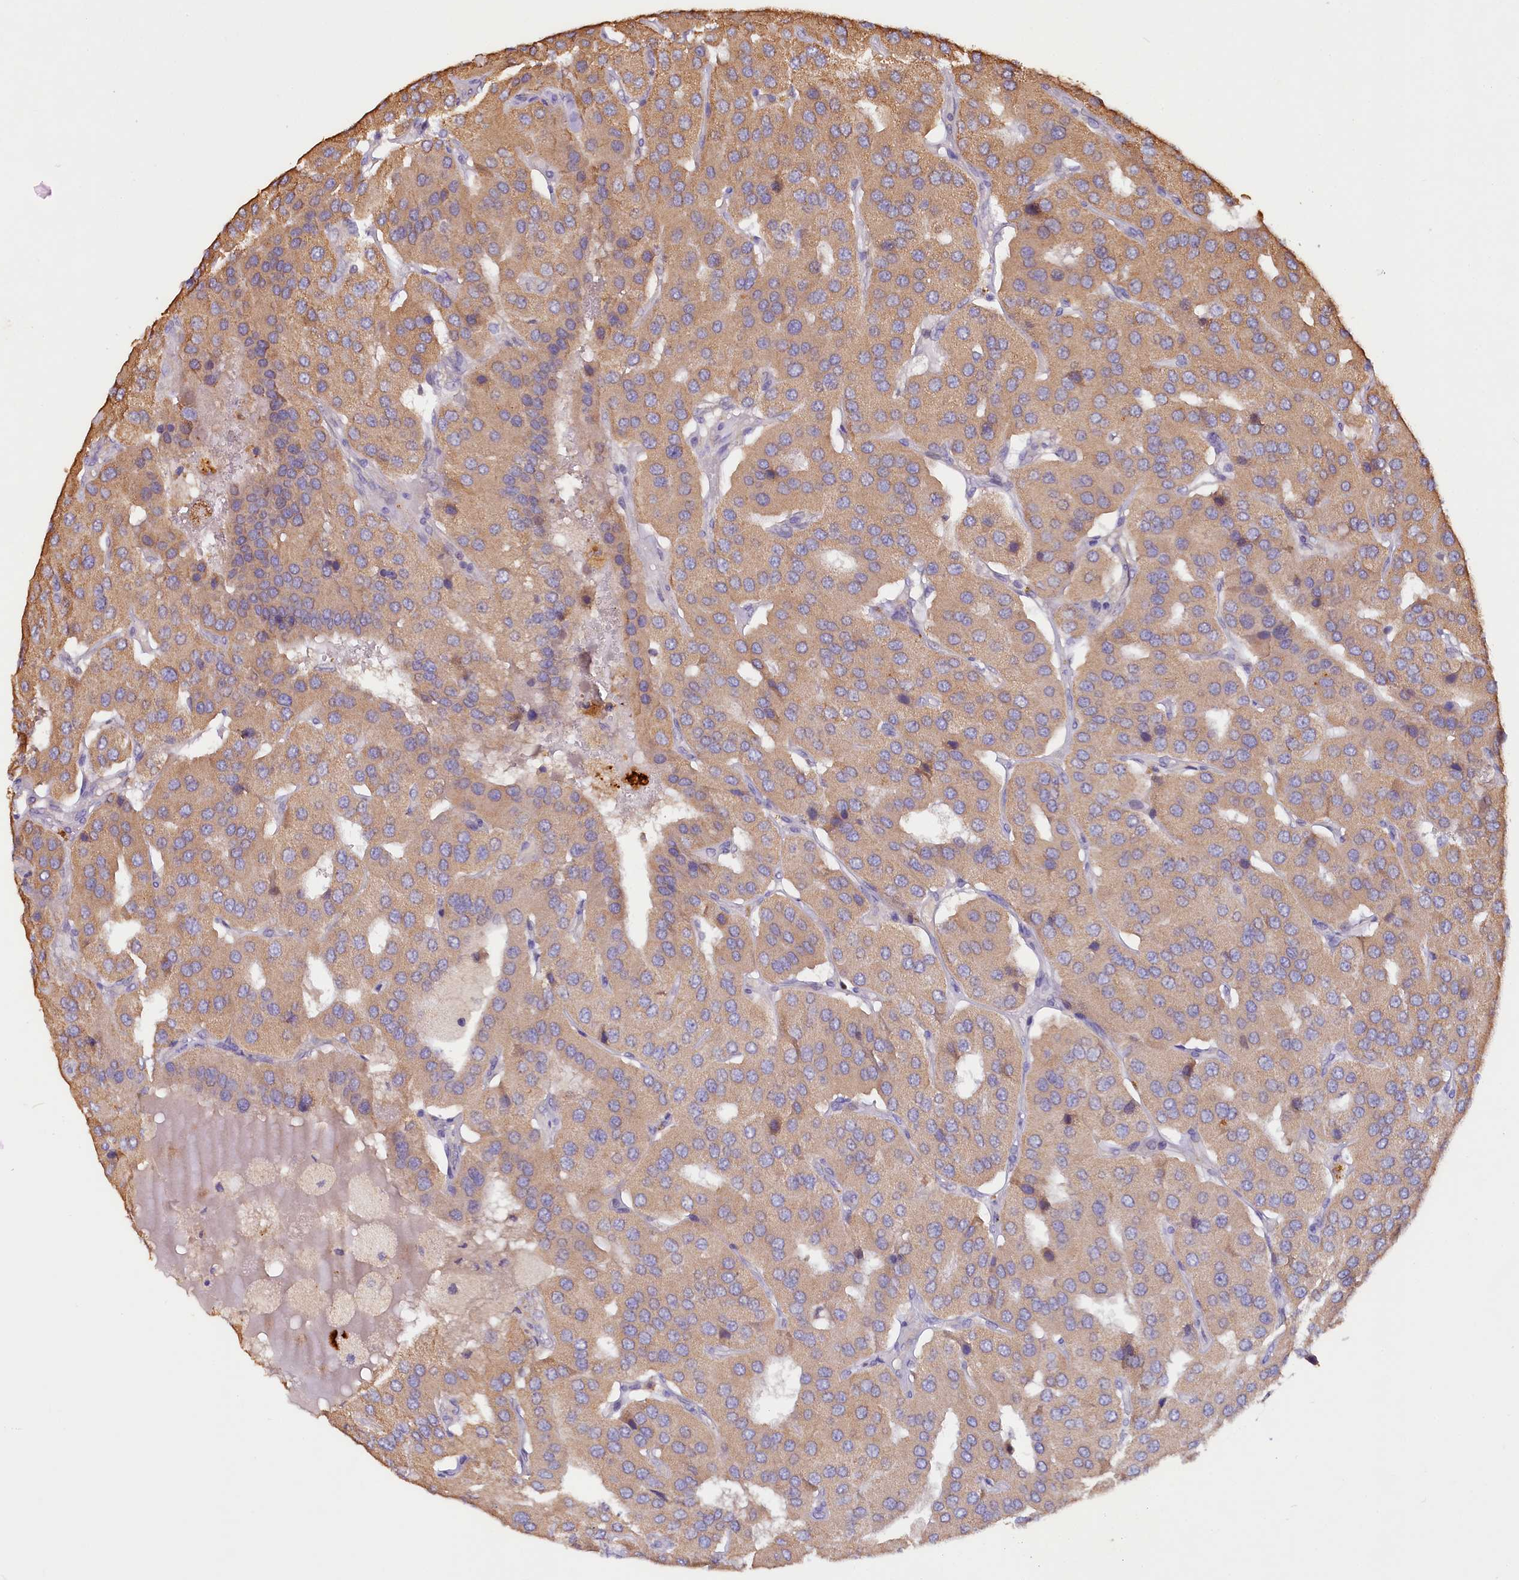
{"staining": {"intensity": "weak", "quantity": "25%-75%", "location": "cytoplasmic/membranous"}, "tissue": "parathyroid gland", "cell_type": "Glandular cells", "image_type": "normal", "snomed": [{"axis": "morphology", "description": "Normal tissue, NOS"}, {"axis": "morphology", "description": "Adenoma, NOS"}, {"axis": "topography", "description": "Parathyroid gland"}], "caption": "Parathyroid gland stained with a brown dye exhibits weak cytoplasmic/membranous positive positivity in approximately 25%-75% of glandular cells.", "gene": "ETFBKMT", "patient": {"sex": "female", "age": 86}}